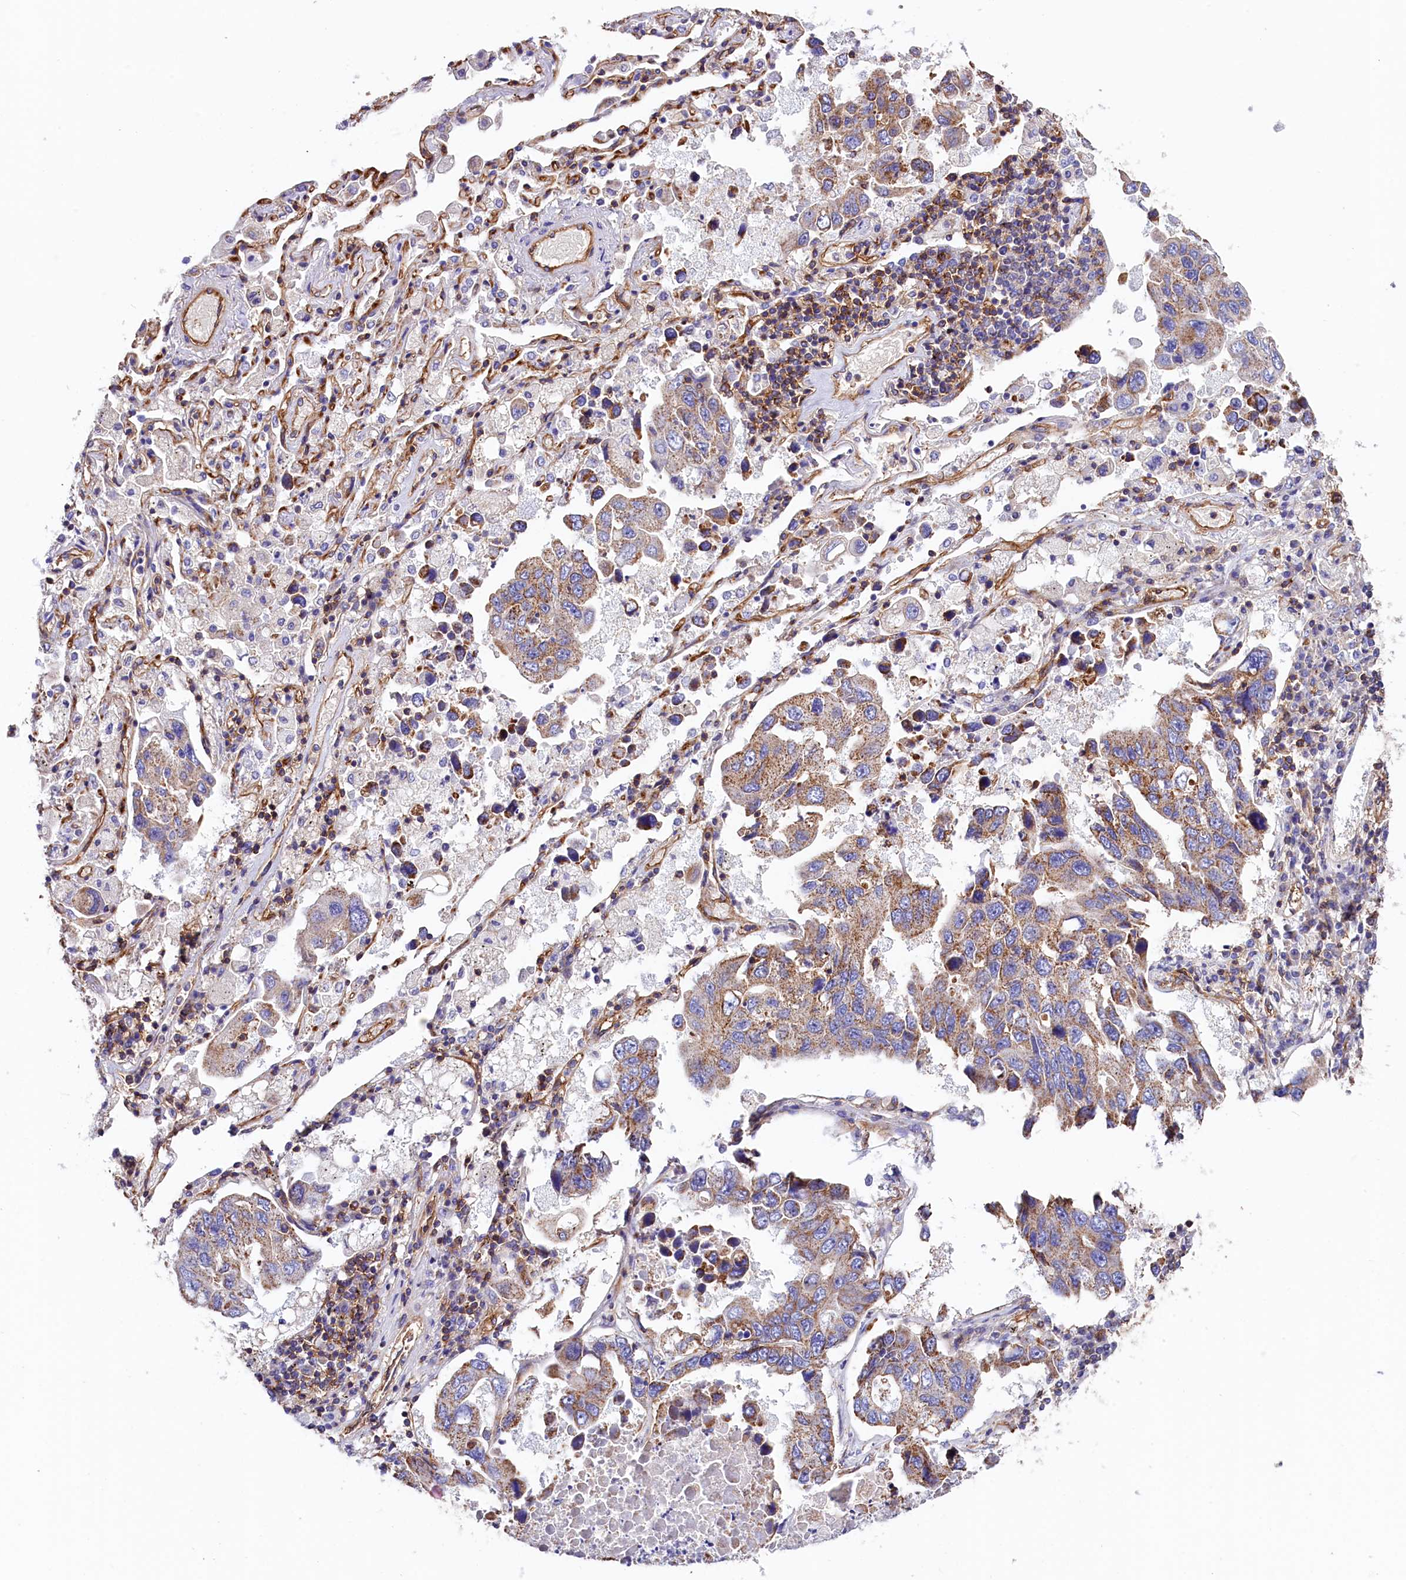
{"staining": {"intensity": "moderate", "quantity": "25%-75%", "location": "cytoplasmic/membranous"}, "tissue": "lung cancer", "cell_type": "Tumor cells", "image_type": "cancer", "snomed": [{"axis": "morphology", "description": "Adenocarcinoma, NOS"}, {"axis": "topography", "description": "Lung"}], "caption": "Tumor cells exhibit medium levels of moderate cytoplasmic/membranous staining in approximately 25%-75% of cells in human lung cancer.", "gene": "ATP2B4", "patient": {"sex": "male", "age": 64}}